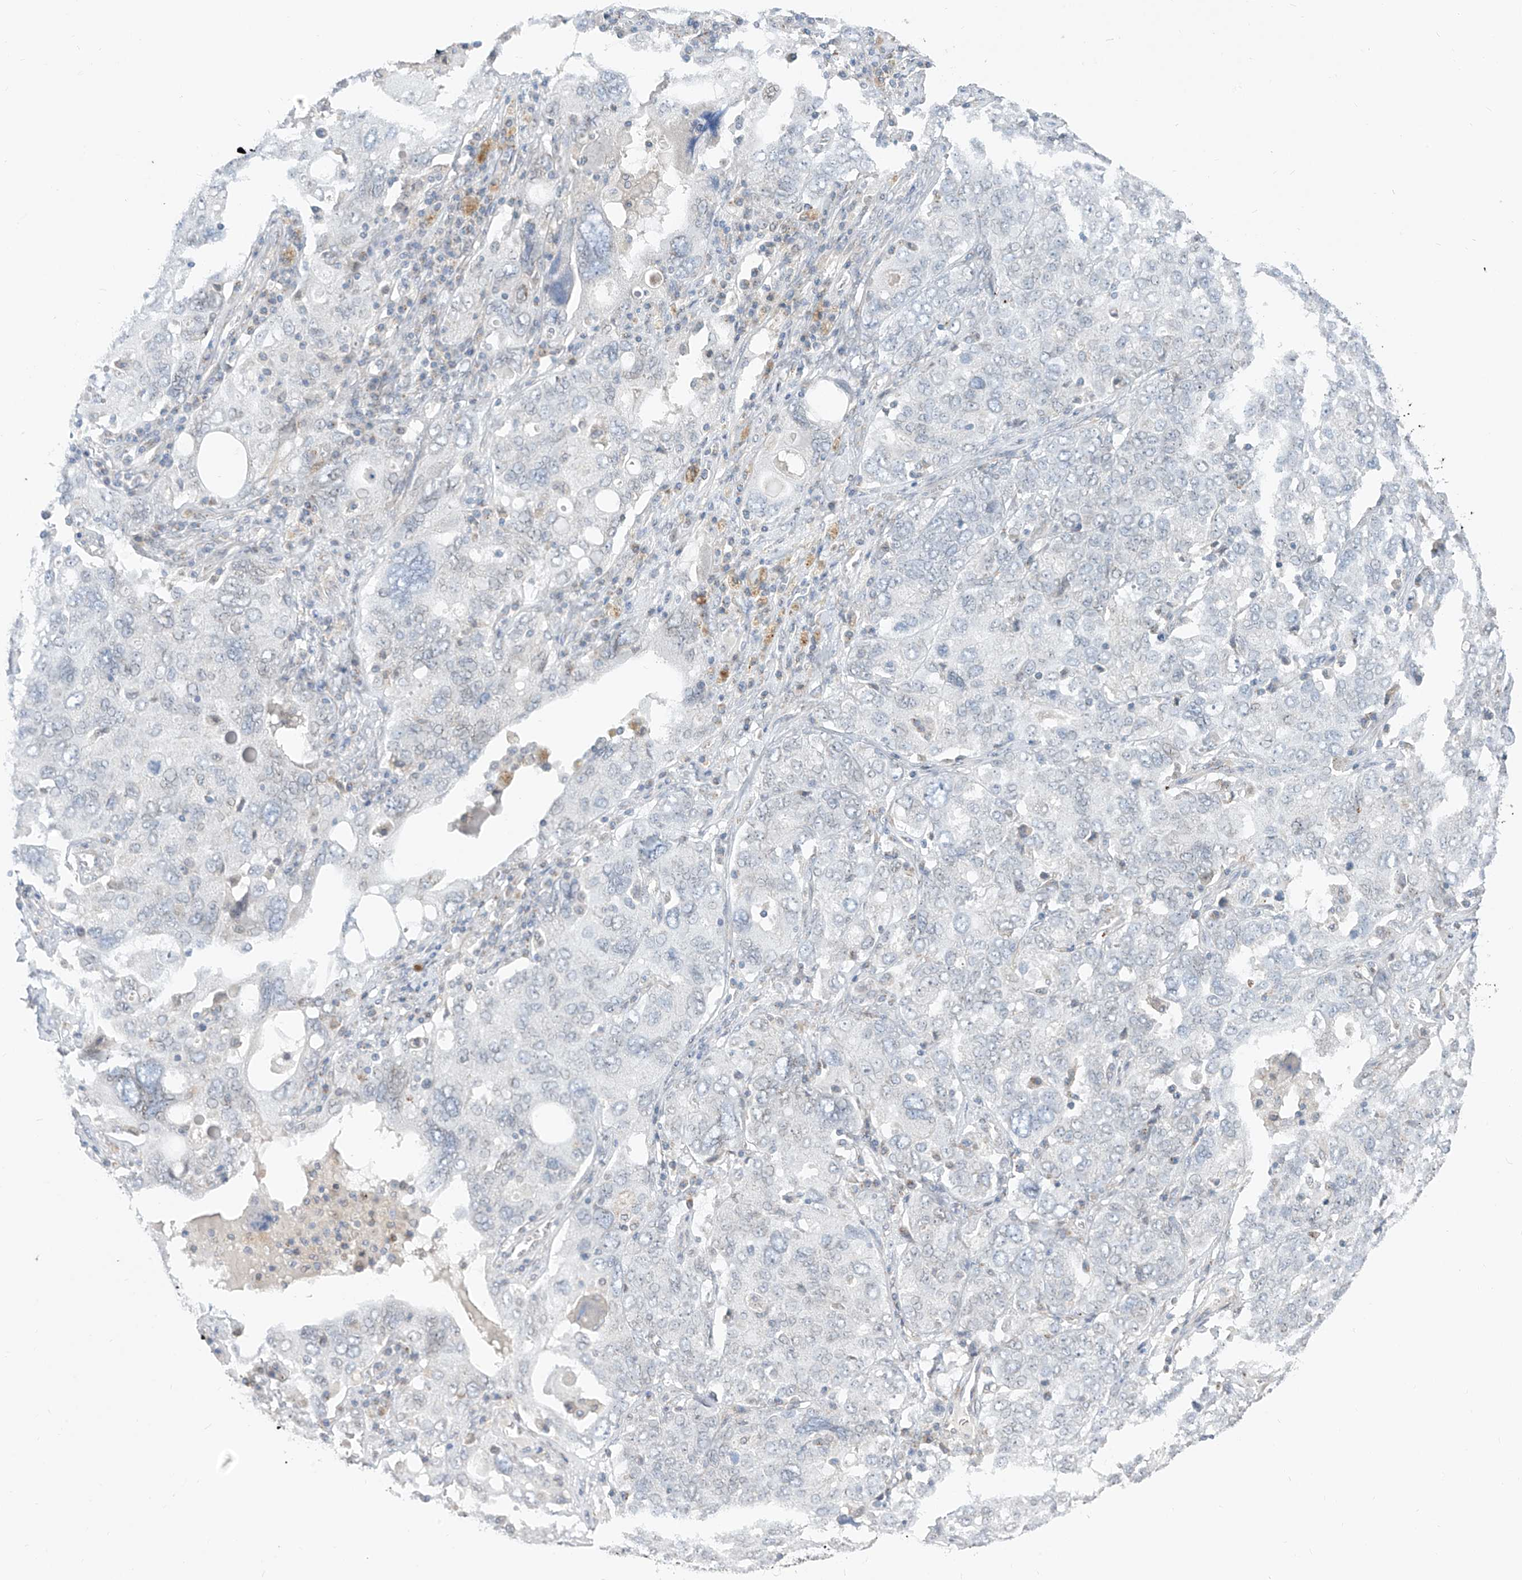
{"staining": {"intensity": "negative", "quantity": "none", "location": "none"}, "tissue": "ovarian cancer", "cell_type": "Tumor cells", "image_type": "cancer", "snomed": [{"axis": "morphology", "description": "Carcinoma, endometroid"}, {"axis": "topography", "description": "Ovary"}], "caption": "DAB immunohistochemical staining of human endometroid carcinoma (ovarian) exhibits no significant expression in tumor cells. (DAB immunohistochemistry (IHC) with hematoxylin counter stain).", "gene": "KRTAP25-1", "patient": {"sex": "female", "age": 62}}